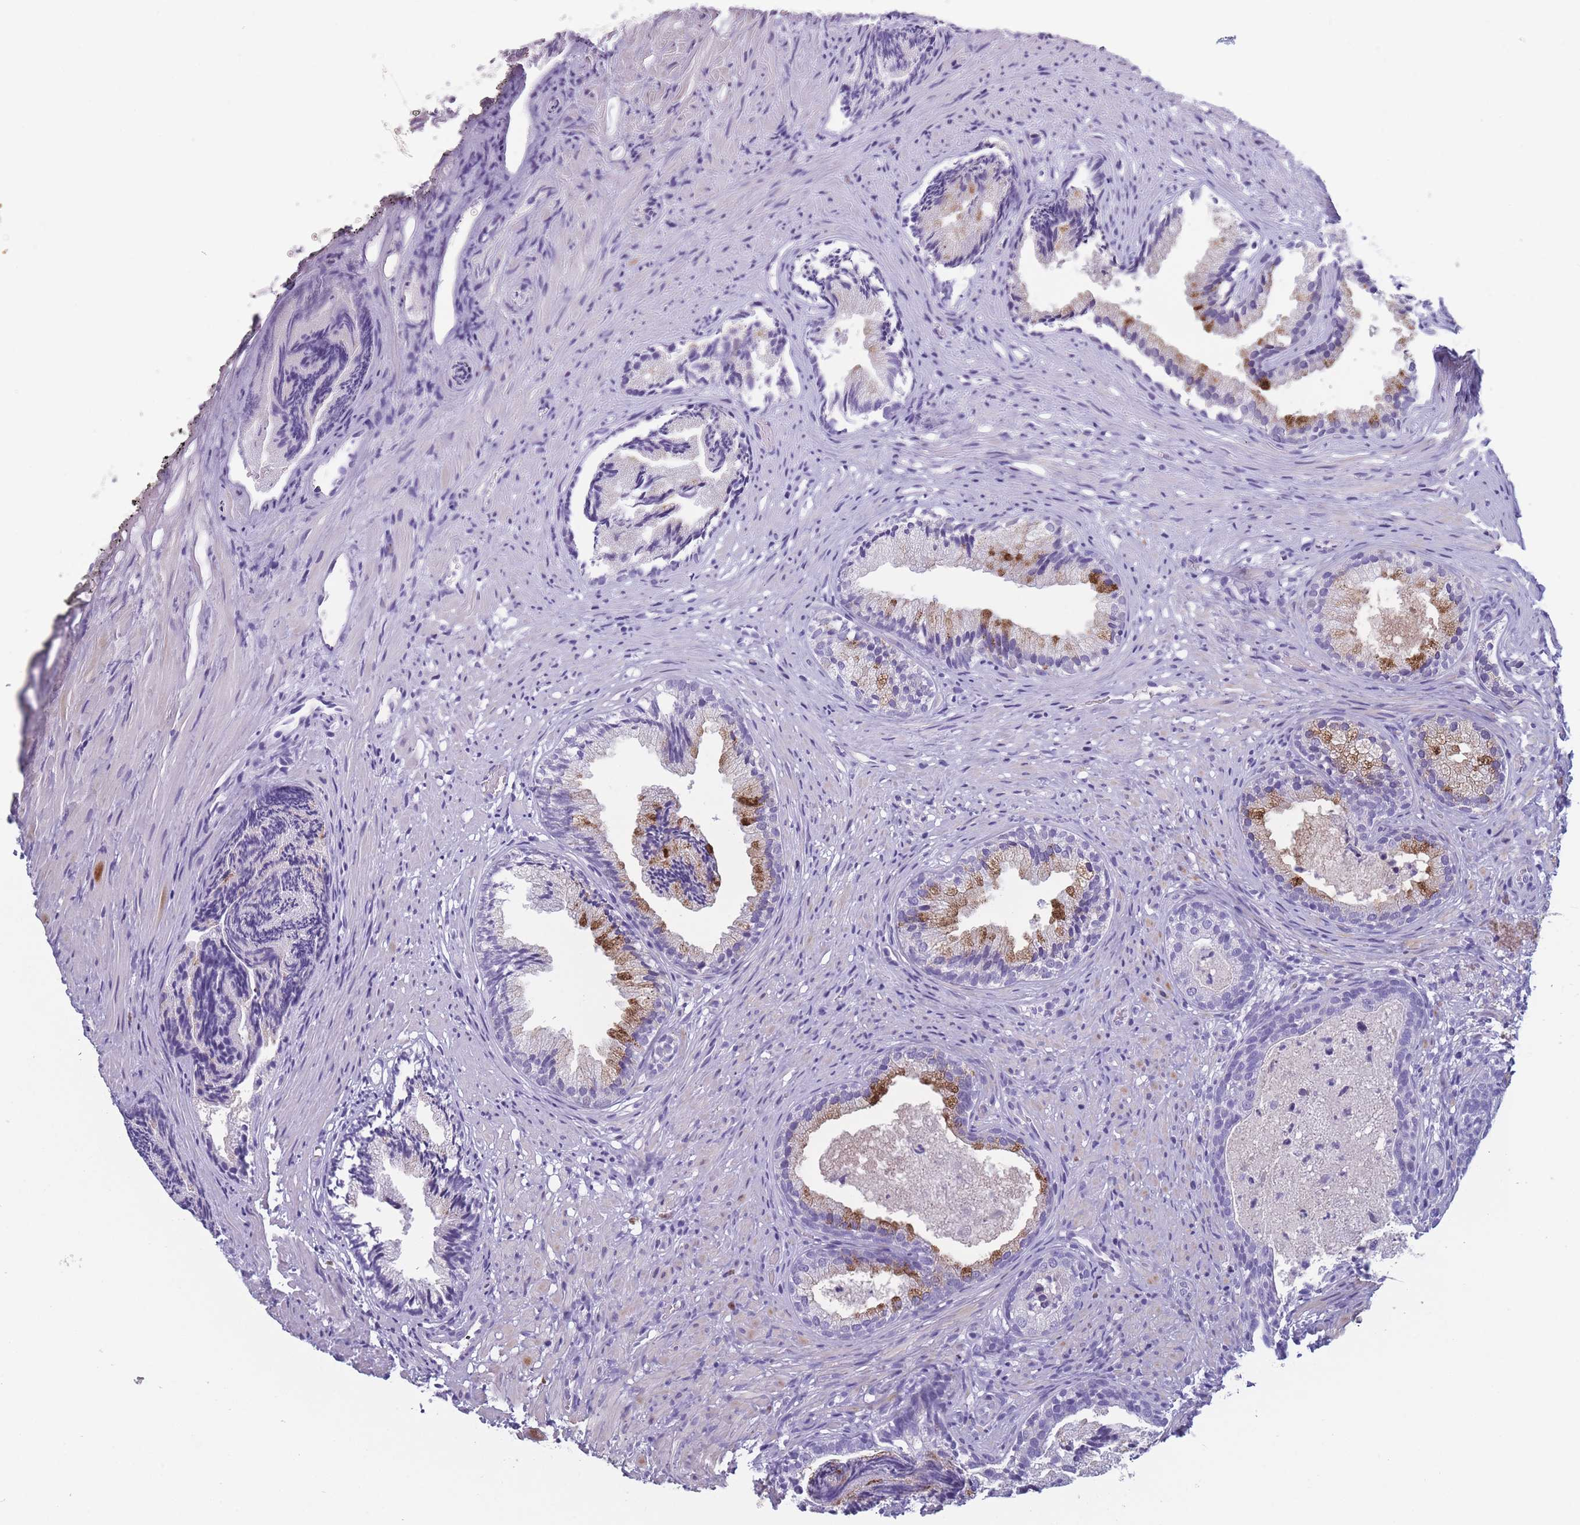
{"staining": {"intensity": "strong", "quantity": "25%-75%", "location": "cytoplasmic/membranous"}, "tissue": "prostate", "cell_type": "Glandular cells", "image_type": "normal", "snomed": [{"axis": "morphology", "description": "Normal tissue, NOS"}, {"axis": "topography", "description": "Prostate"}], "caption": "Protein staining of benign prostate exhibits strong cytoplasmic/membranous expression in about 25%-75% of glandular cells. The staining was performed using DAB, with brown indicating positive protein expression. Nuclei are stained blue with hematoxylin.", "gene": "OR4C5", "patient": {"sex": "male", "age": 76}}